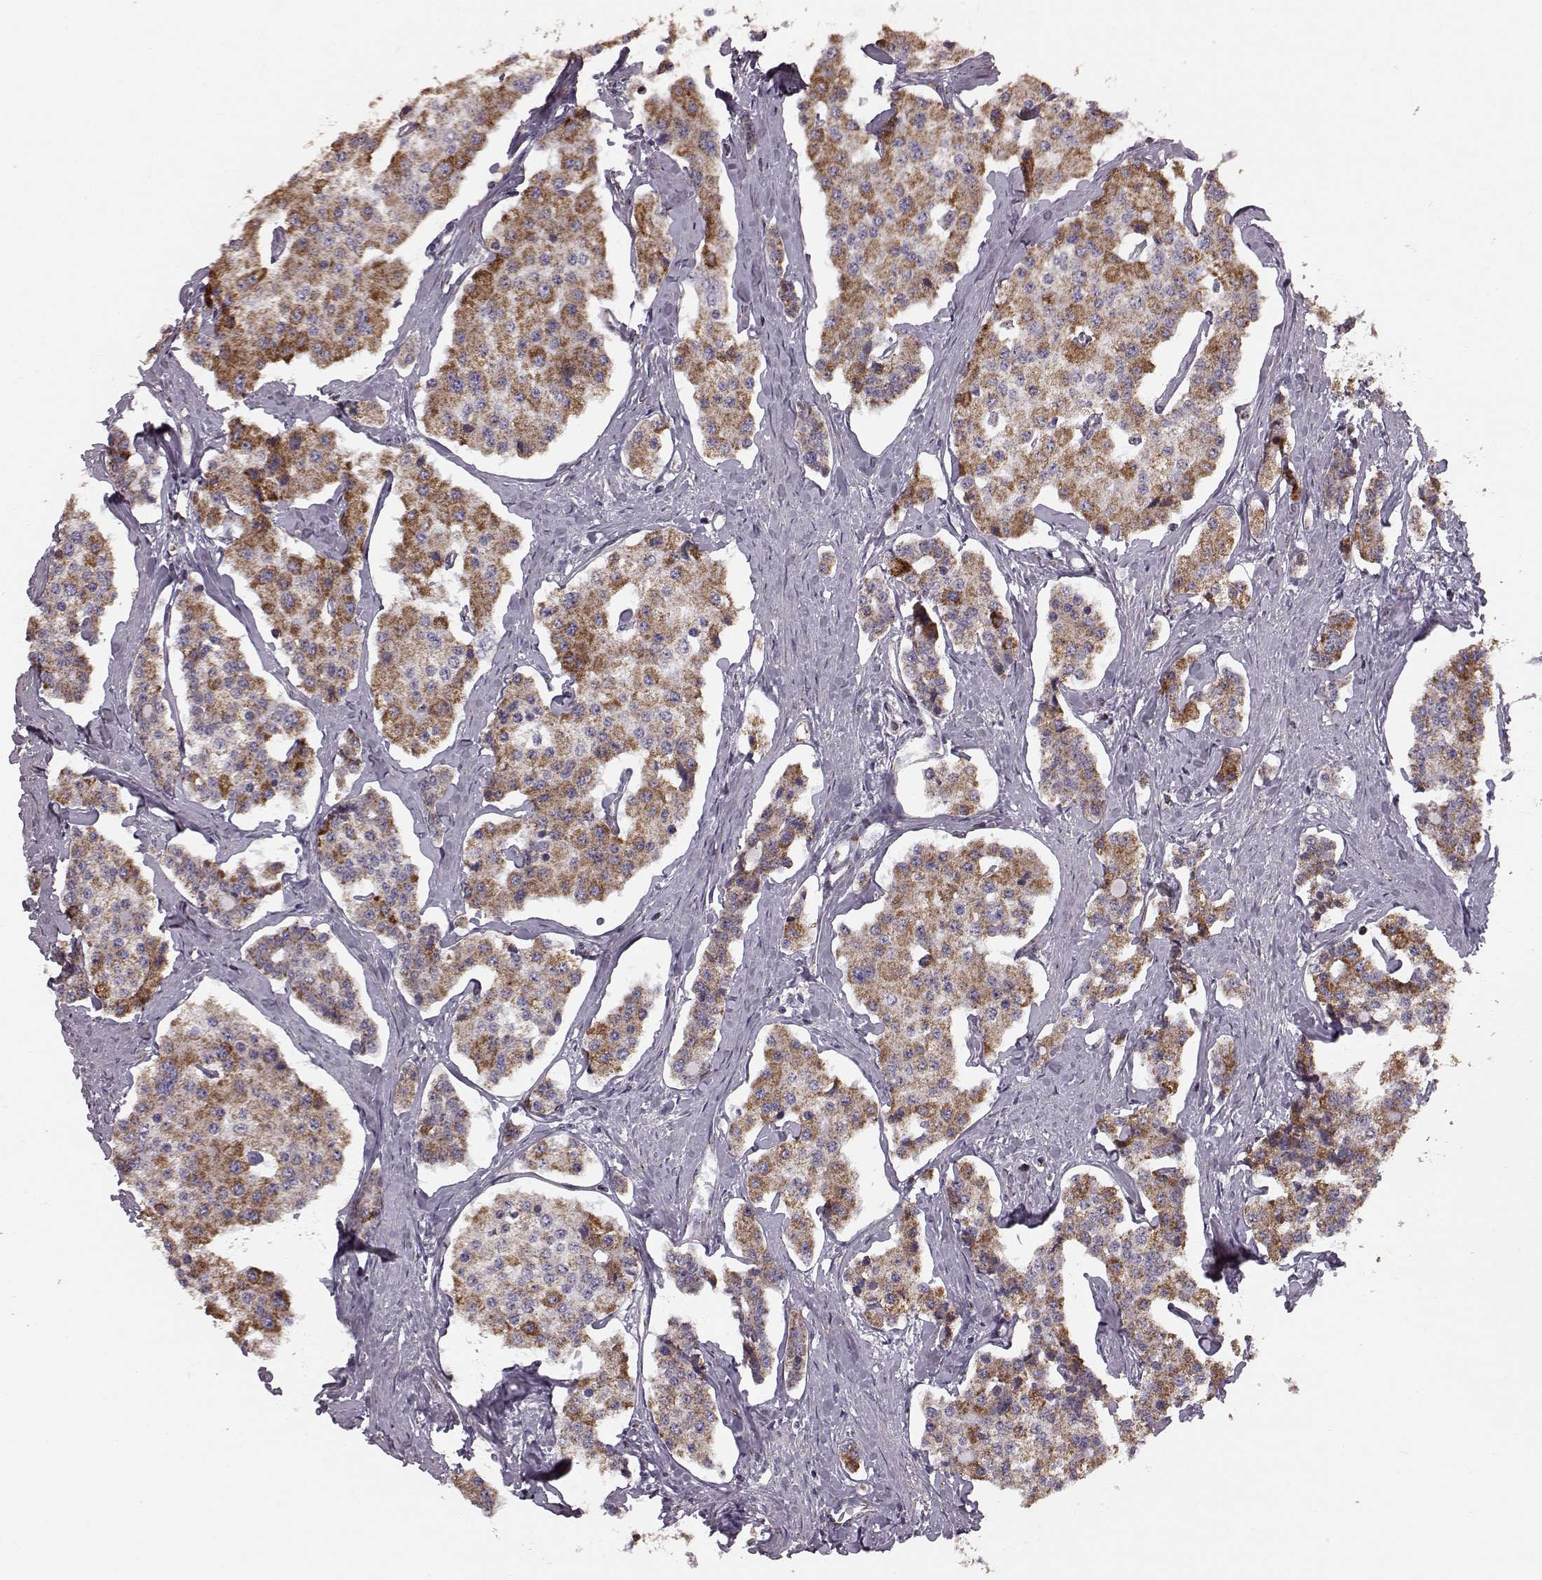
{"staining": {"intensity": "strong", "quantity": "25%-75%", "location": "cytoplasmic/membranous"}, "tissue": "carcinoid", "cell_type": "Tumor cells", "image_type": "cancer", "snomed": [{"axis": "morphology", "description": "Carcinoid, malignant, NOS"}, {"axis": "topography", "description": "Small intestine"}], "caption": "Human carcinoid stained with a protein marker exhibits strong staining in tumor cells.", "gene": "FAM8A1", "patient": {"sex": "female", "age": 65}}